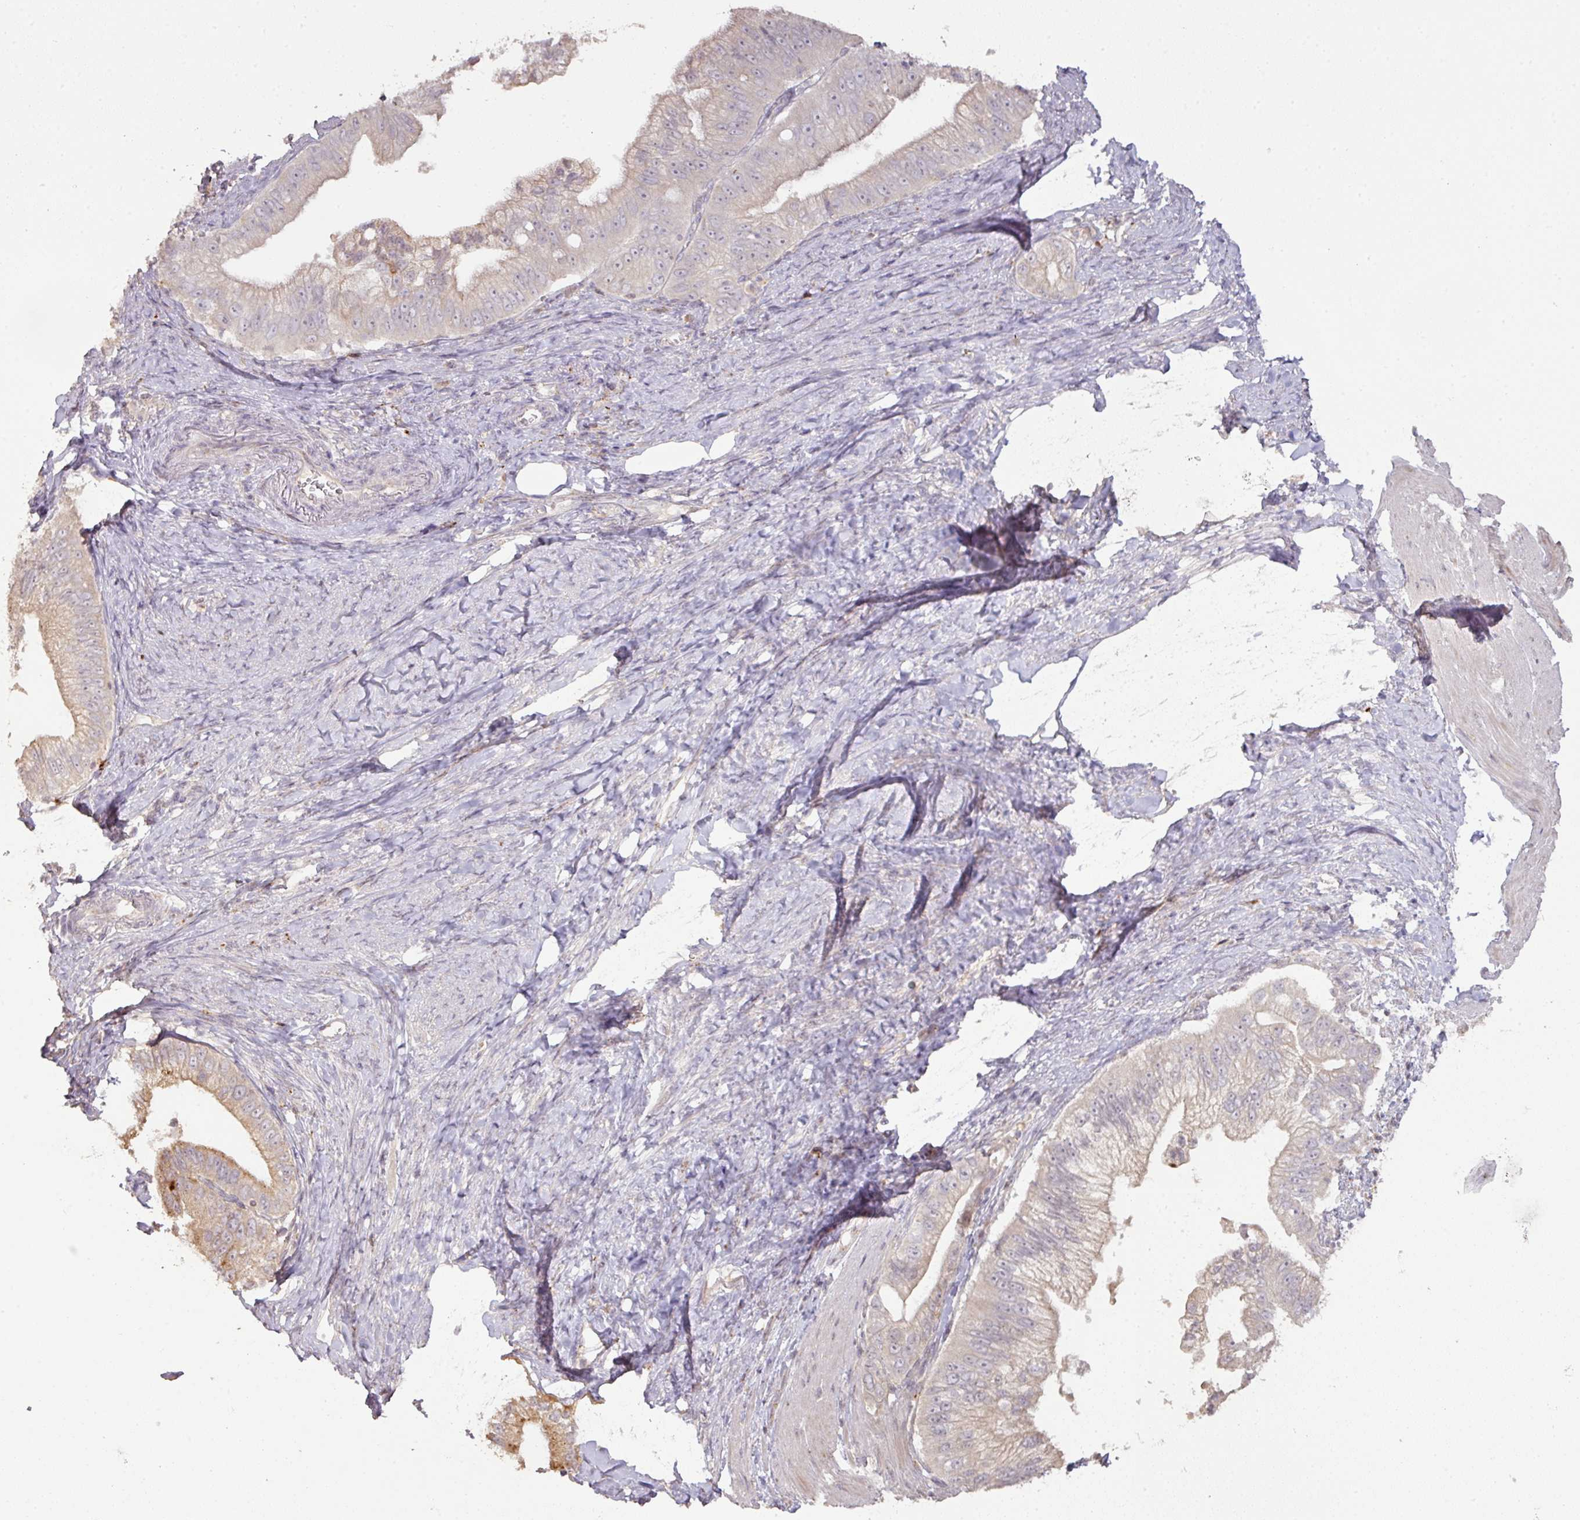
{"staining": {"intensity": "weak", "quantity": "<25%", "location": "cytoplasmic/membranous"}, "tissue": "pancreatic cancer", "cell_type": "Tumor cells", "image_type": "cancer", "snomed": [{"axis": "morphology", "description": "Adenocarcinoma, NOS"}, {"axis": "topography", "description": "Pancreas"}], "caption": "Immunohistochemistry (IHC) image of pancreatic adenocarcinoma stained for a protein (brown), which shows no positivity in tumor cells.", "gene": "CXCR5", "patient": {"sex": "male", "age": 70}}